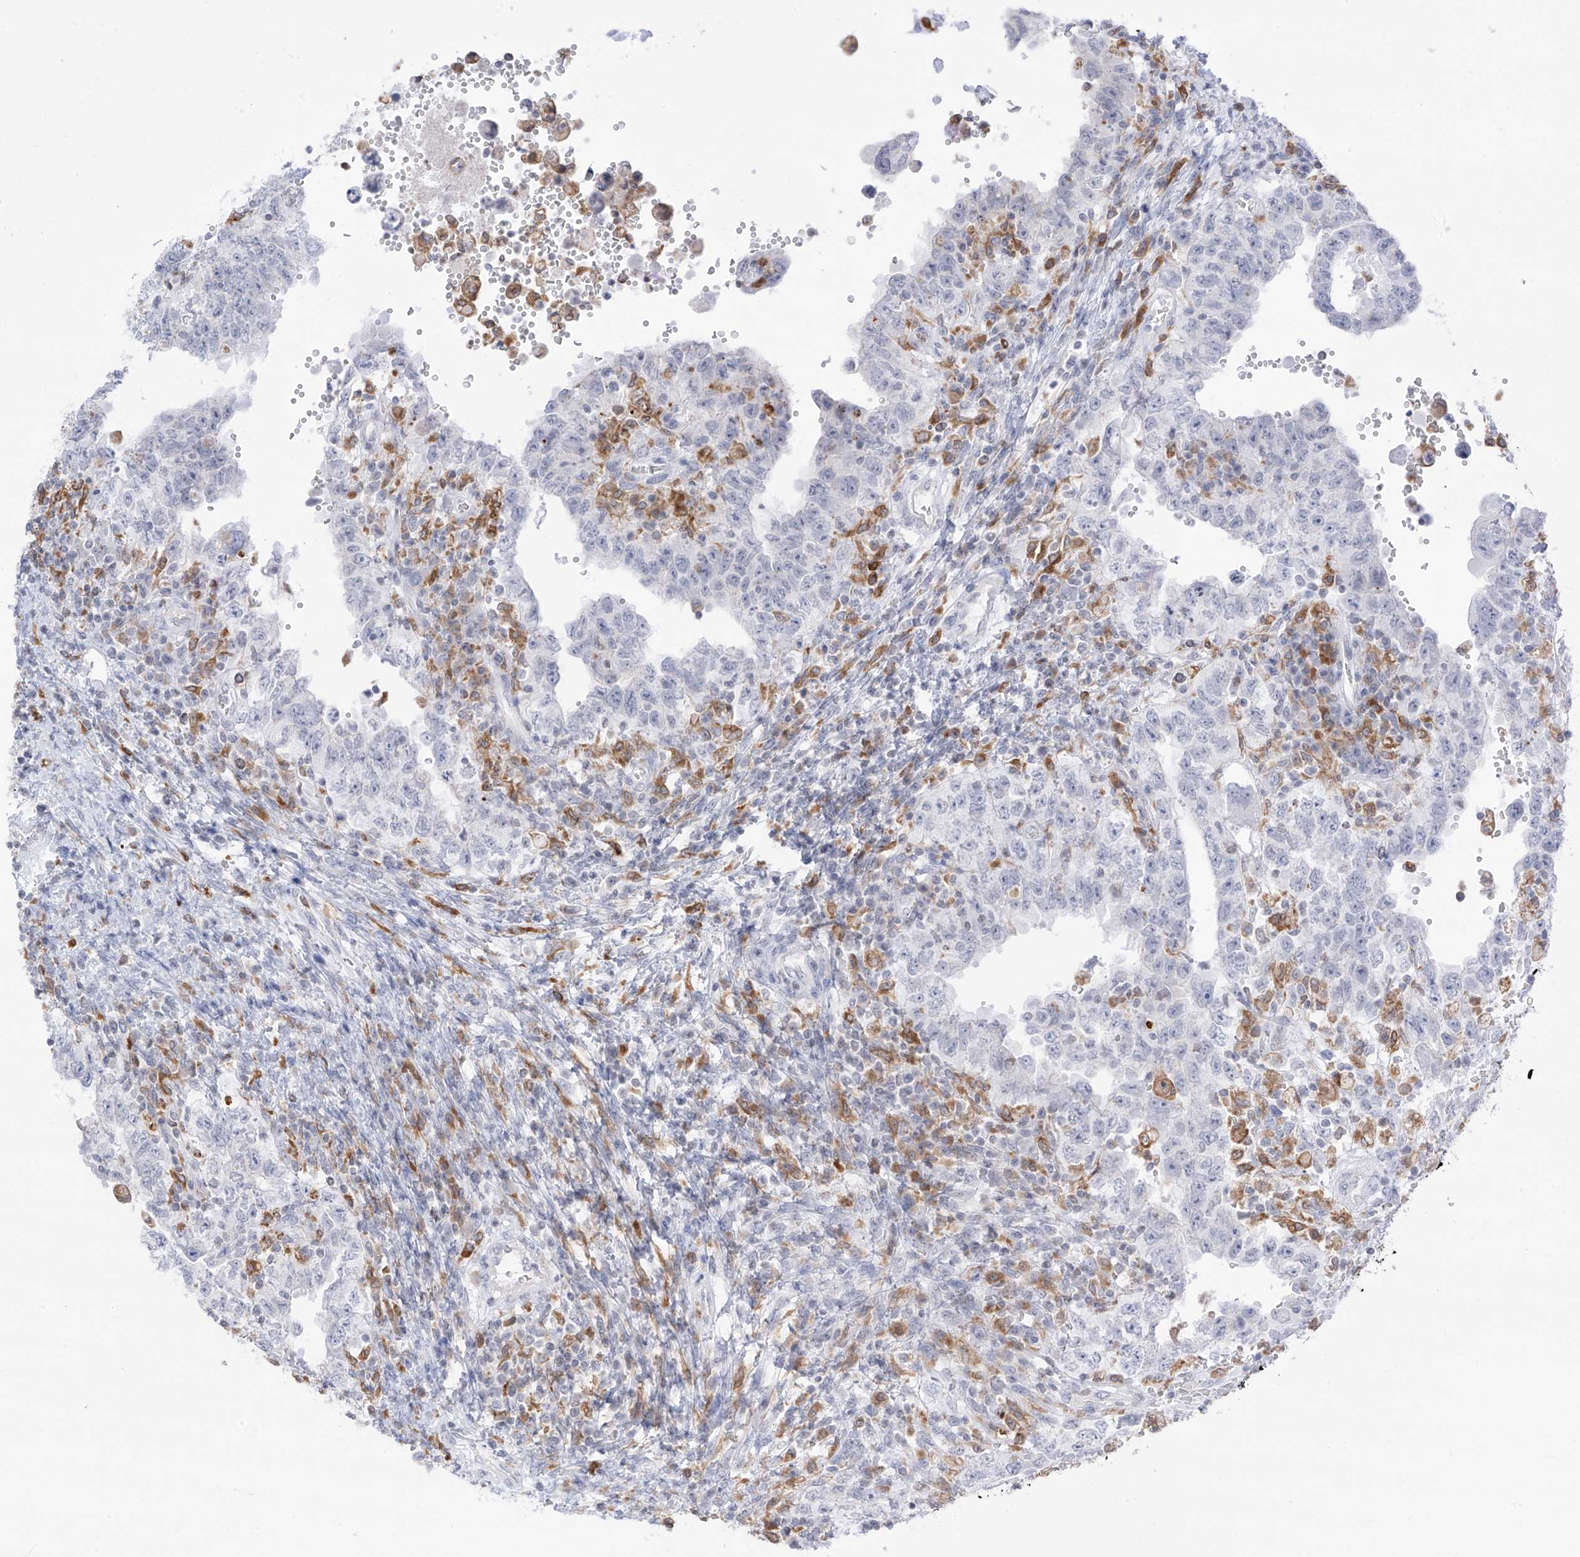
{"staining": {"intensity": "negative", "quantity": "none", "location": "none"}, "tissue": "testis cancer", "cell_type": "Tumor cells", "image_type": "cancer", "snomed": [{"axis": "morphology", "description": "Carcinoma, Embryonal, NOS"}, {"axis": "topography", "description": "Testis"}], "caption": "Embryonal carcinoma (testis) was stained to show a protein in brown. There is no significant expression in tumor cells.", "gene": "TBXAS1", "patient": {"sex": "male", "age": 26}}